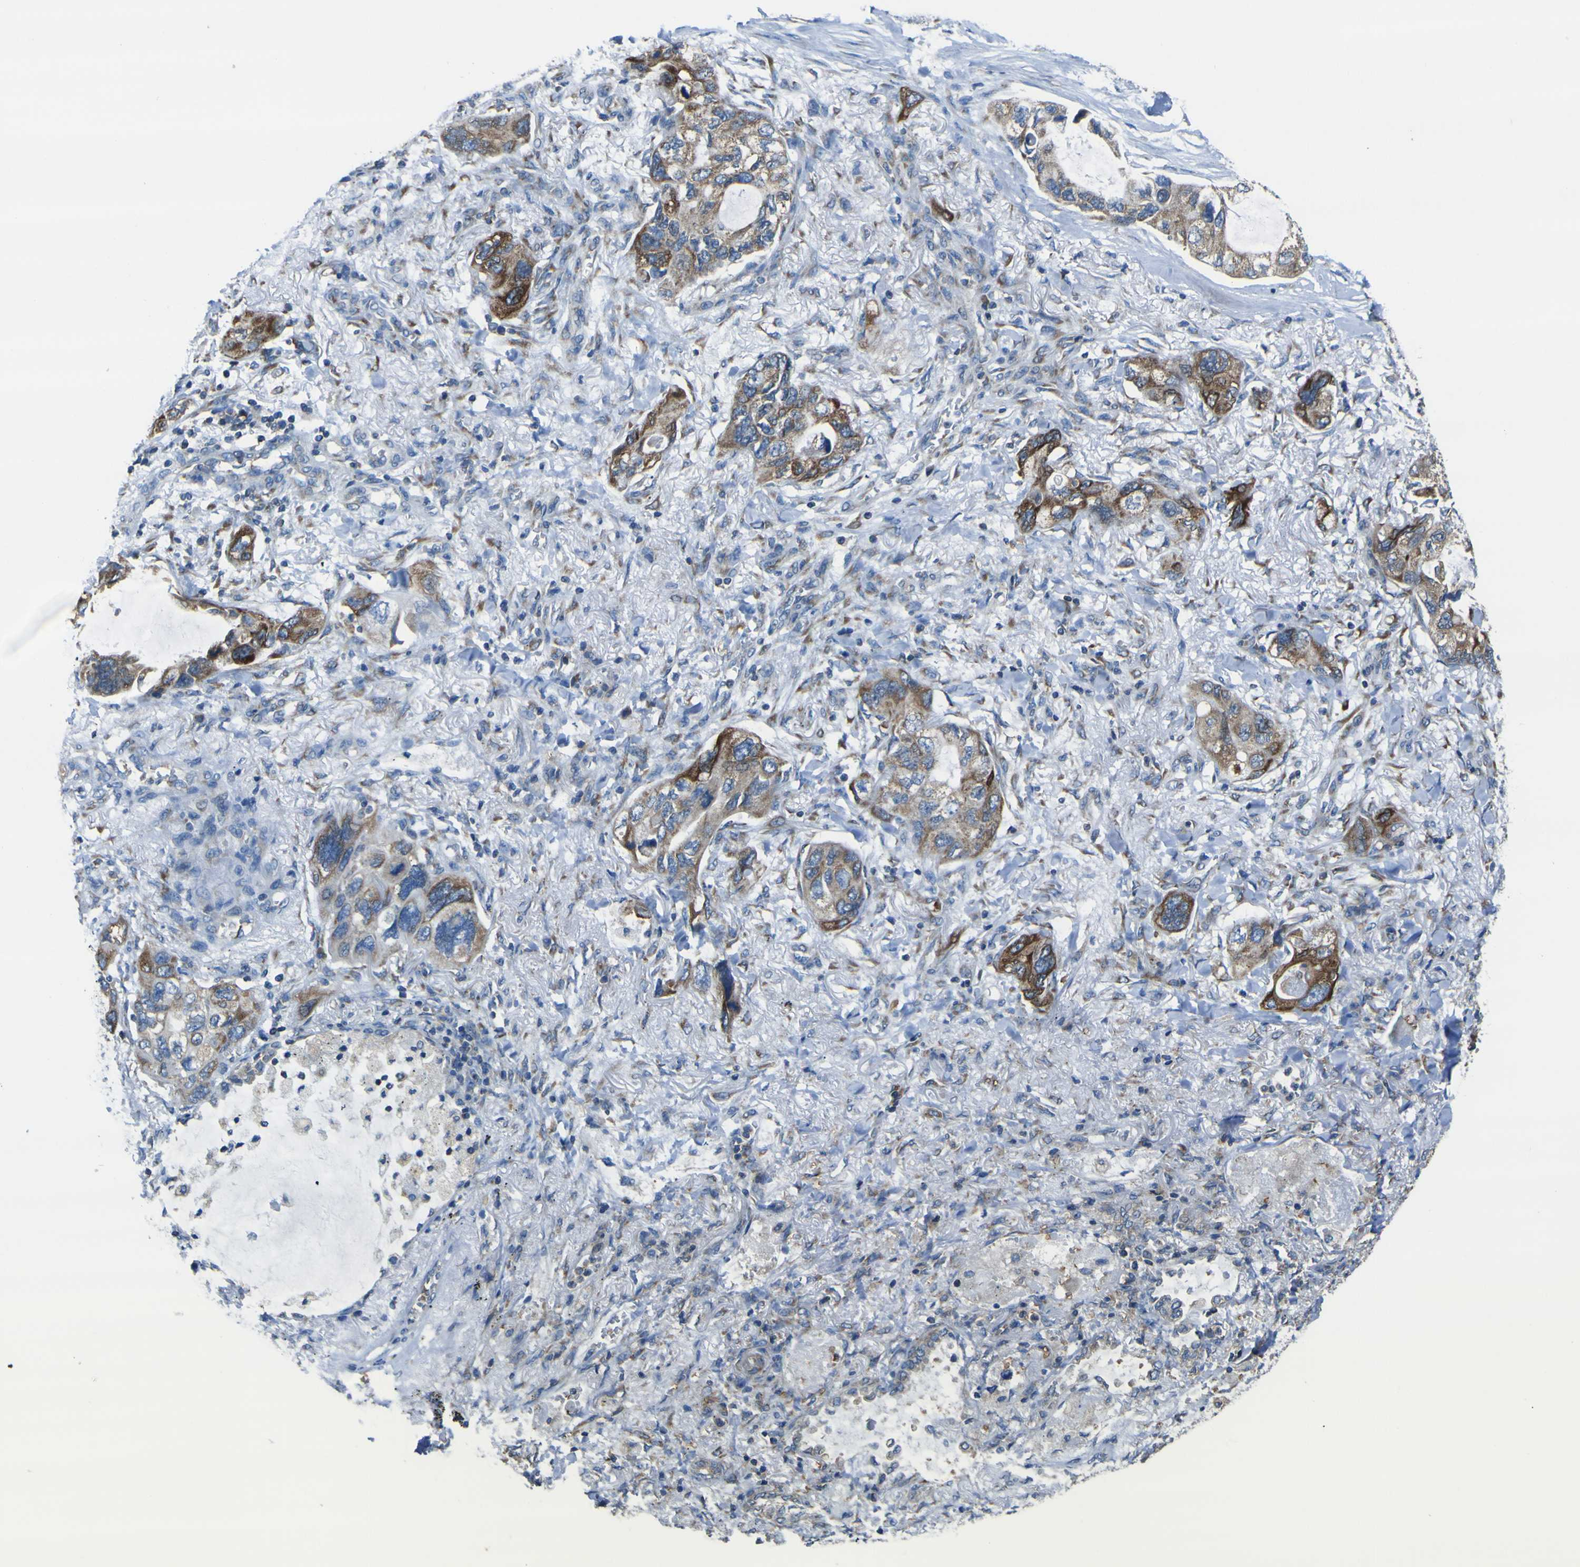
{"staining": {"intensity": "strong", "quantity": "25%-75%", "location": "cytoplasmic/membranous"}, "tissue": "lung cancer", "cell_type": "Tumor cells", "image_type": "cancer", "snomed": [{"axis": "morphology", "description": "Squamous cell carcinoma, NOS"}, {"axis": "topography", "description": "Lung"}], "caption": "The photomicrograph displays immunohistochemical staining of lung squamous cell carcinoma. There is strong cytoplasmic/membranous staining is appreciated in approximately 25%-75% of tumor cells.", "gene": "STIM1", "patient": {"sex": "female", "age": 73}}